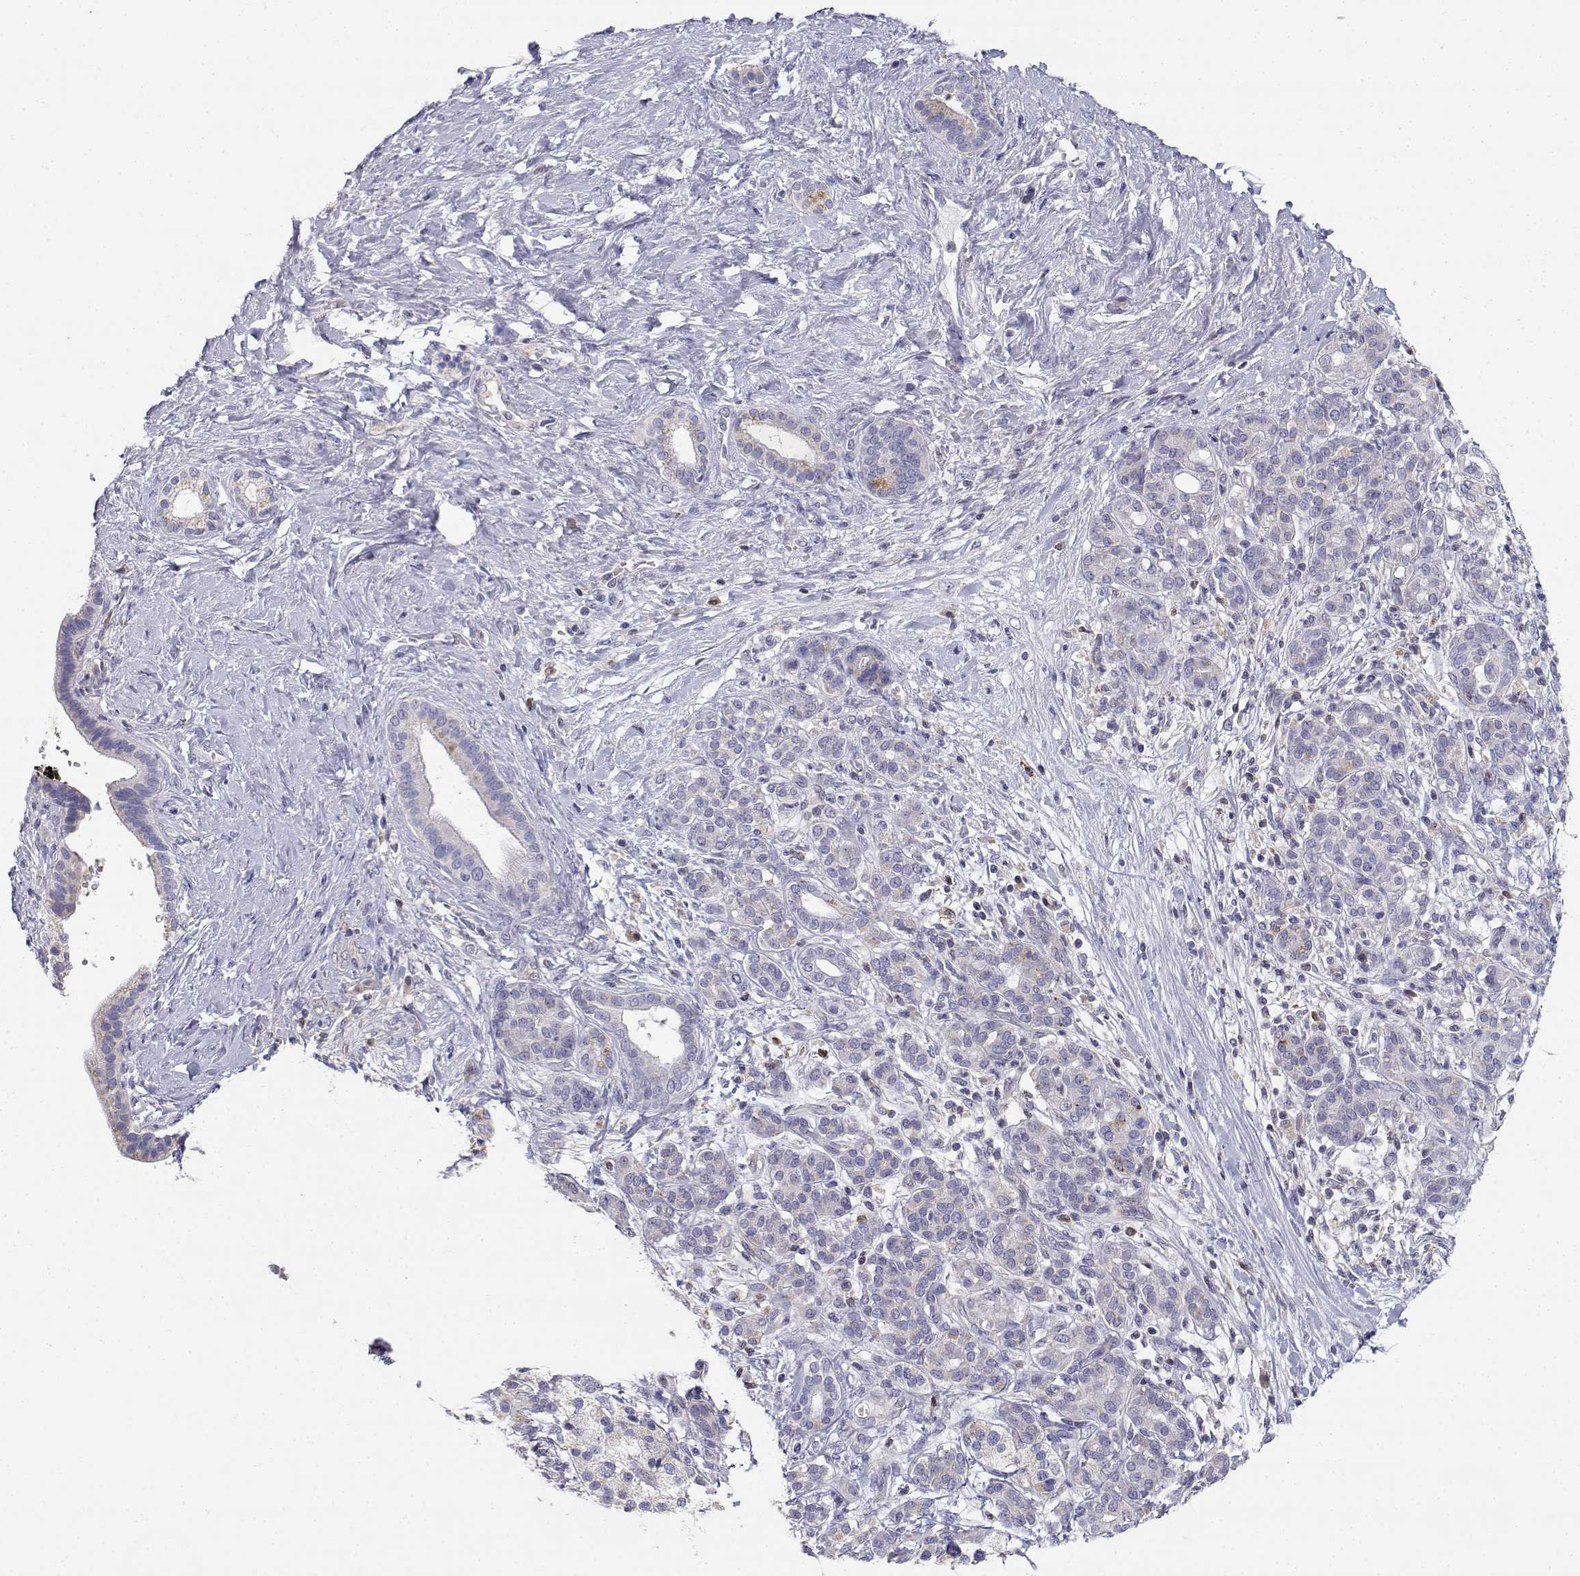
{"staining": {"intensity": "negative", "quantity": "none", "location": "none"}, "tissue": "pancreatic cancer", "cell_type": "Tumor cells", "image_type": "cancer", "snomed": [{"axis": "morphology", "description": "Adenocarcinoma, NOS"}, {"axis": "topography", "description": "Pancreas"}], "caption": "This micrograph is of adenocarcinoma (pancreatic) stained with immunohistochemistry (IHC) to label a protein in brown with the nuclei are counter-stained blue. There is no positivity in tumor cells.", "gene": "ADA", "patient": {"sex": "male", "age": 44}}